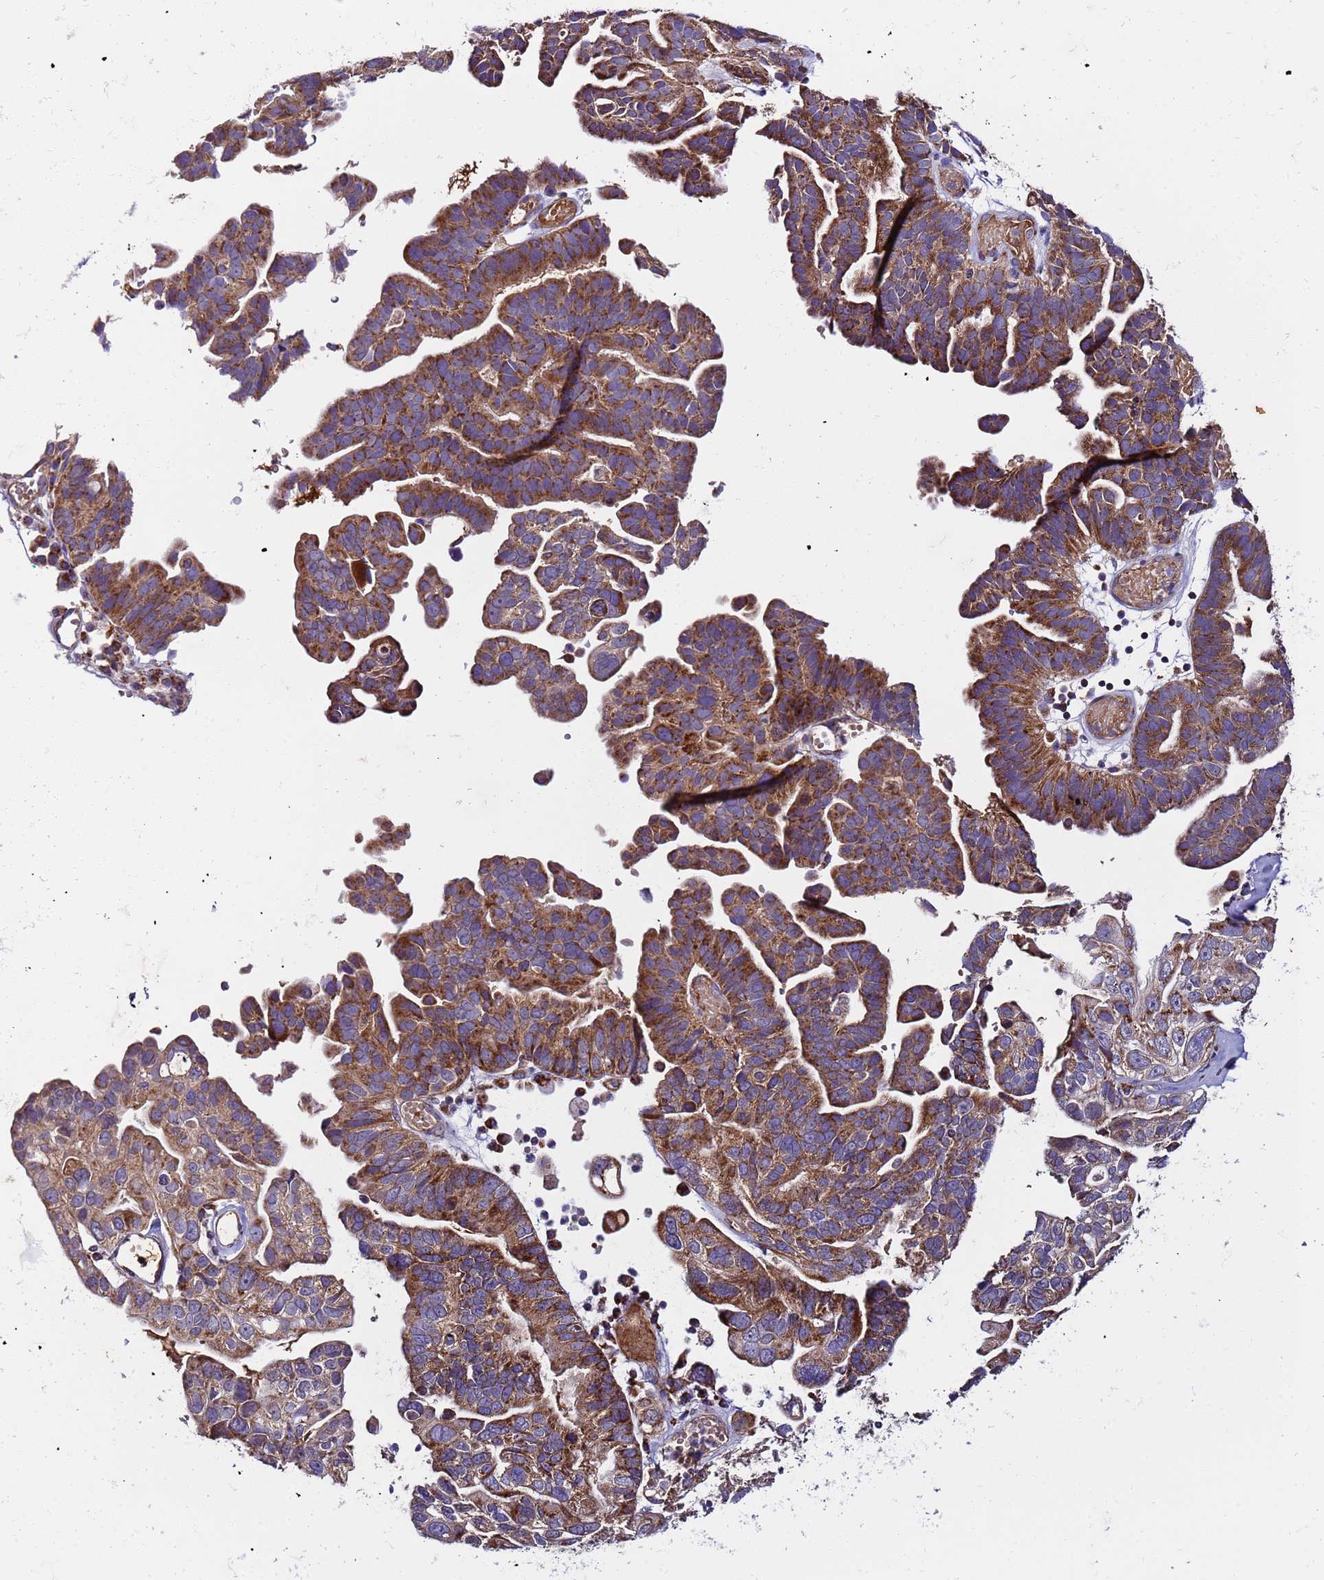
{"staining": {"intensity": "strong", "quantity": ">75%", "location": "cytoplasmic/membranous"}, "tissue": "ovarian cancer", "cell_type": "Tumor cells", "image_type": "cancer", "snomed": [{"axis": "morphology", "description": "Cystadenocarcinoma, serous, NOS"}, {"axis": "topography", "description": "Ovary"}], "caption": "Immunohistochemical staining of human serous cystadenocarcinoma (ovarian) displays high levels of strong cytoplasmic/membranous positivity in approximately >75% of tumor cells.", "gene": "TMEM126A", "patient": {"sex": "female", "age": 56}}